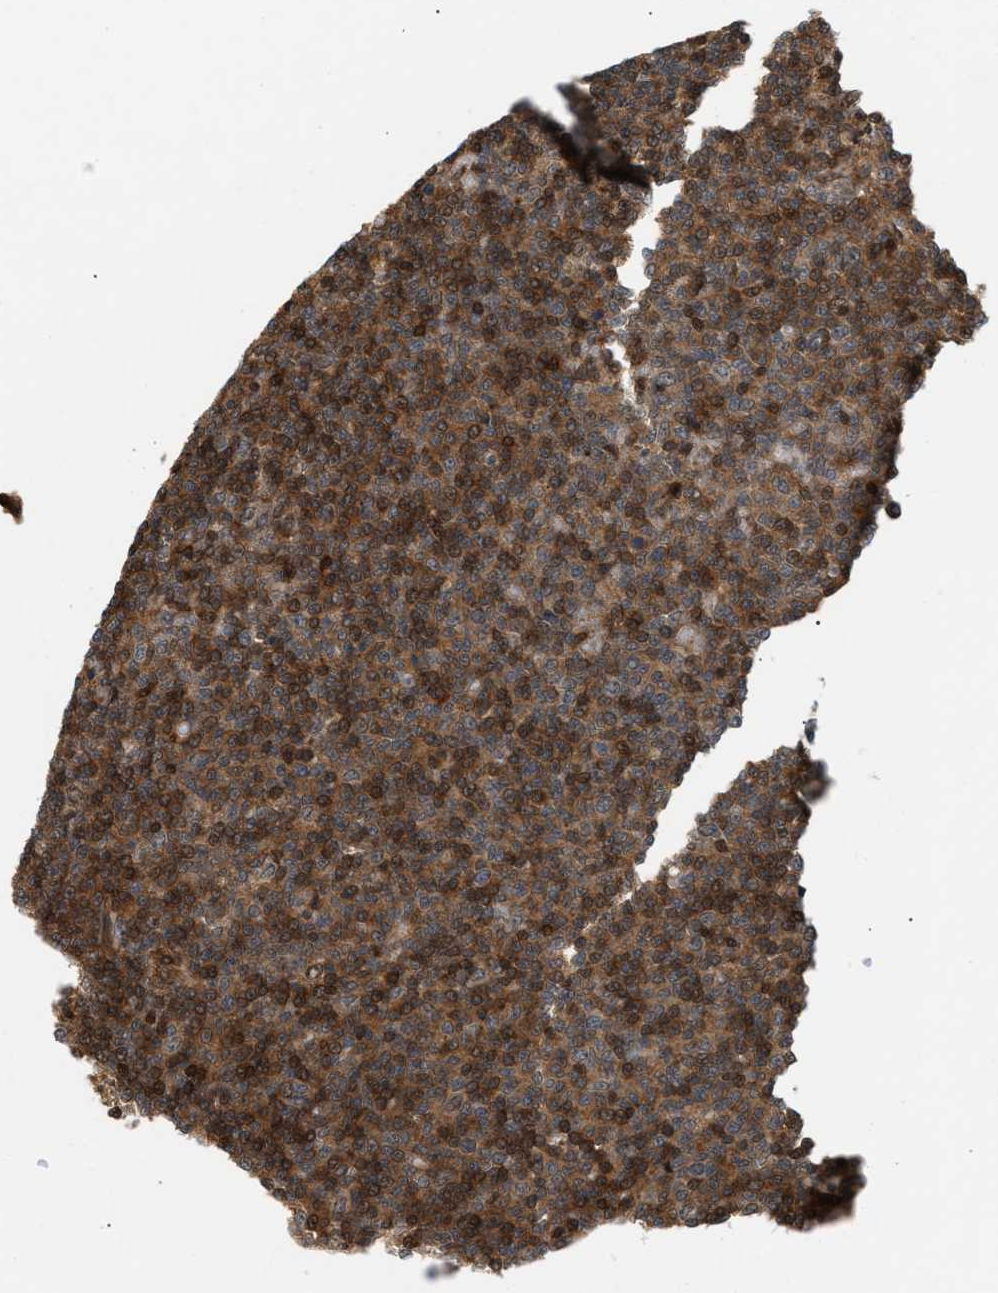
{"staining": {"intensity": "strong", "quantity": ">75%", "location": "cytoplasmic/membranous,nuclear"}, "tissue": "lymphoma", "cell_type": "Tumor cells", "image_type": "cancer", "snomed": [{"axis": "morphology", "description": "Malignant lymphoma, non-Hodgkin's type, Low grade"}, {"axis": "topography", "description": "Spleen"}], "caption": "DAB (3,3'-diaminobenzidine) immunohistochemical staining of human malignant lymphoma, non-Hodgkin's type (low-grade) shows strong cytoplasmic/membranous and nuclear protein staining in approximately >75% of tumor cells. Immunohistochemistry stains the protein in brown and the nuclei are stained blue.", "gene": "GLOD4", "patient": {"sex": "female", "age": 50}}